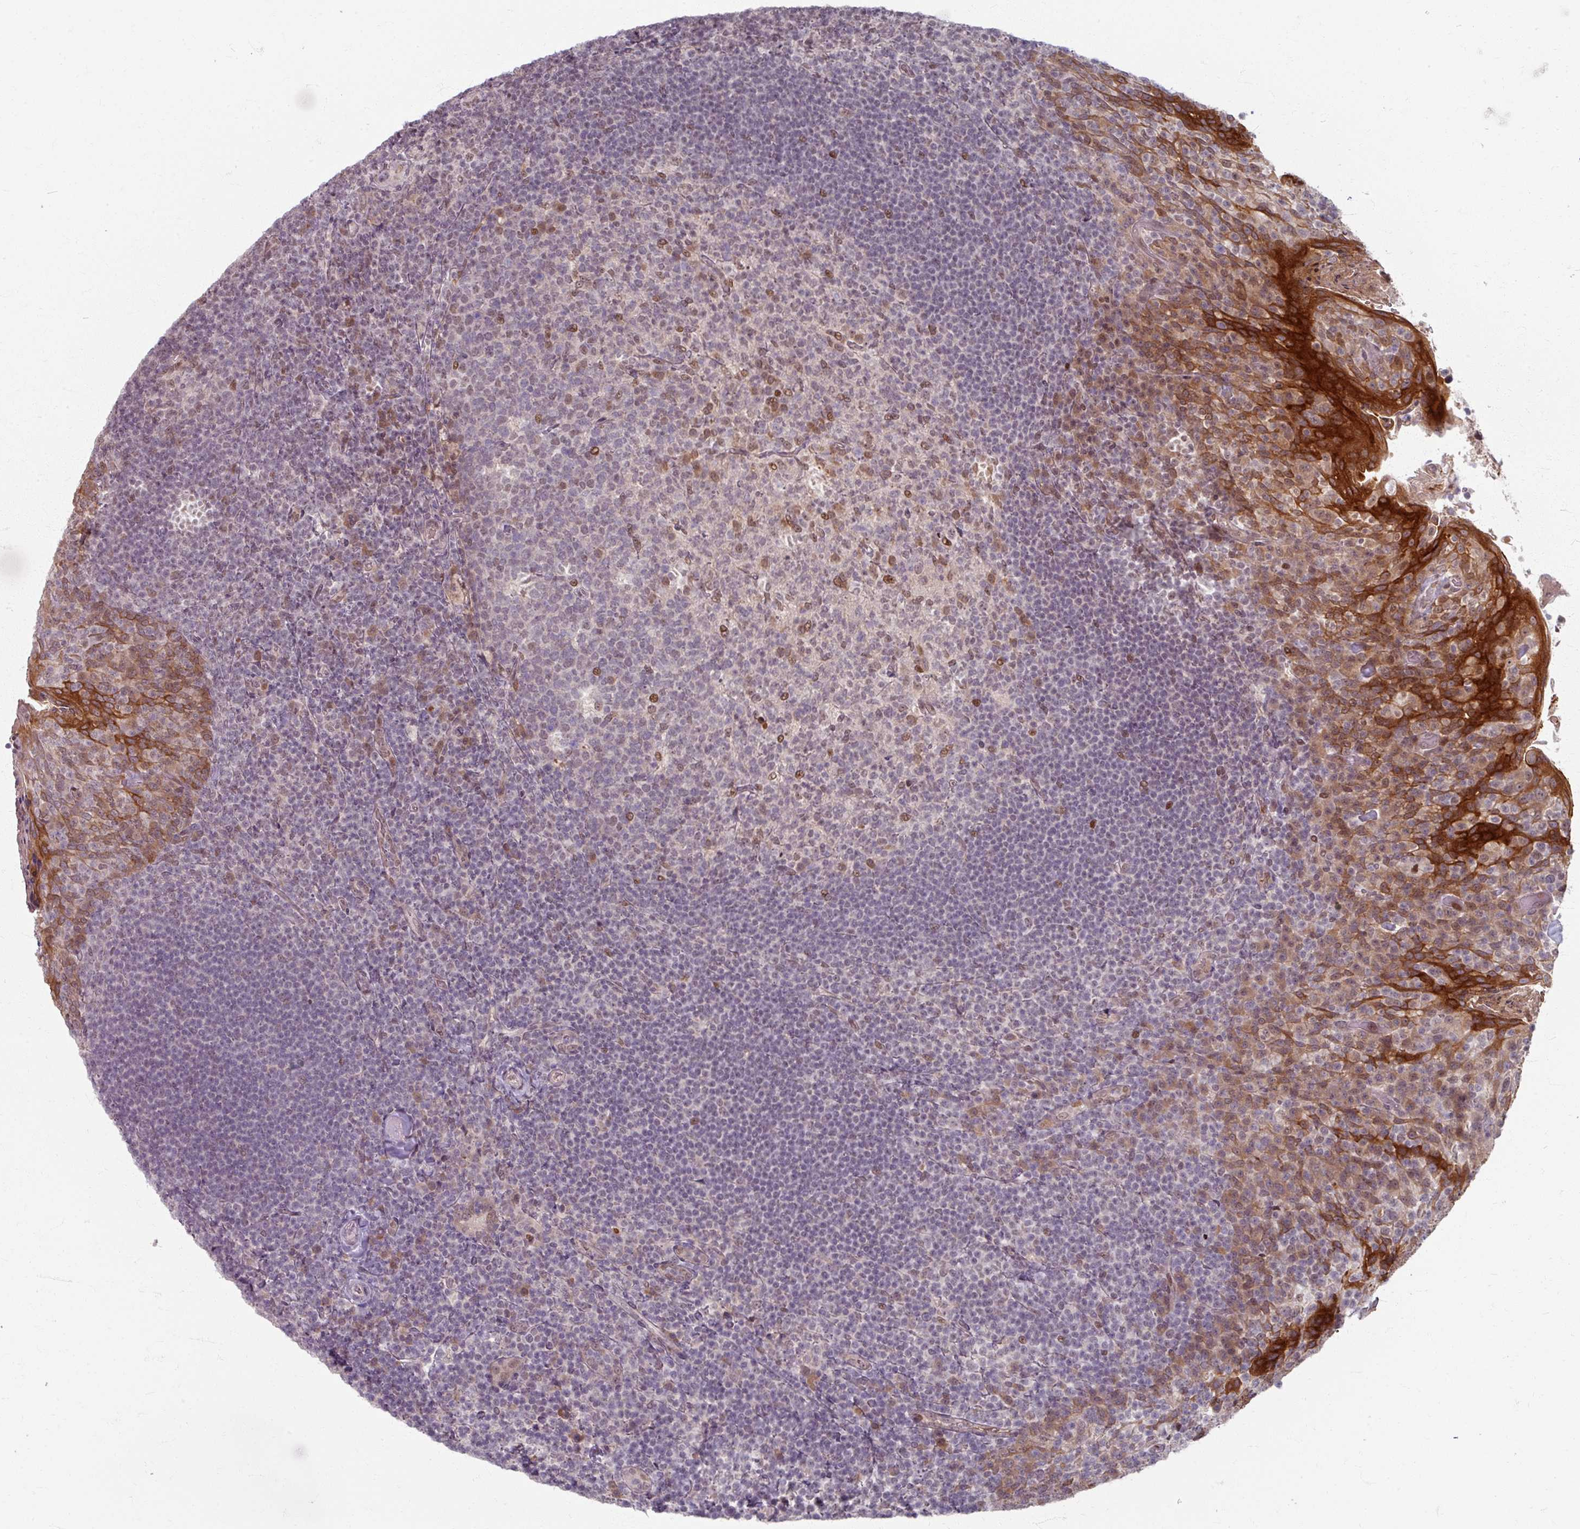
{"staining": {"intensity": "moderate", "quantity": "<25%", "location": "cytoplasmic/membranous,nuclear"}, "tissue": "tonsil", "cell_type": "Germinal center cells", "image_type": "normal", "snomed": [{"axis": "morphology", "description": "Normal tissue, NOS"}, {"axis": "topography", "description": "Tonsil"}], "caption": "IHC (DAB (3,3'-diaminobenzidine)) staining of benign human tonsil reveals moderate cytoplasmic/membranous,nuclear protein positivity in approximately <25% of germinal center cells.", "gene": "KLC3", "patient": {"sex": "female", "age": 10}}